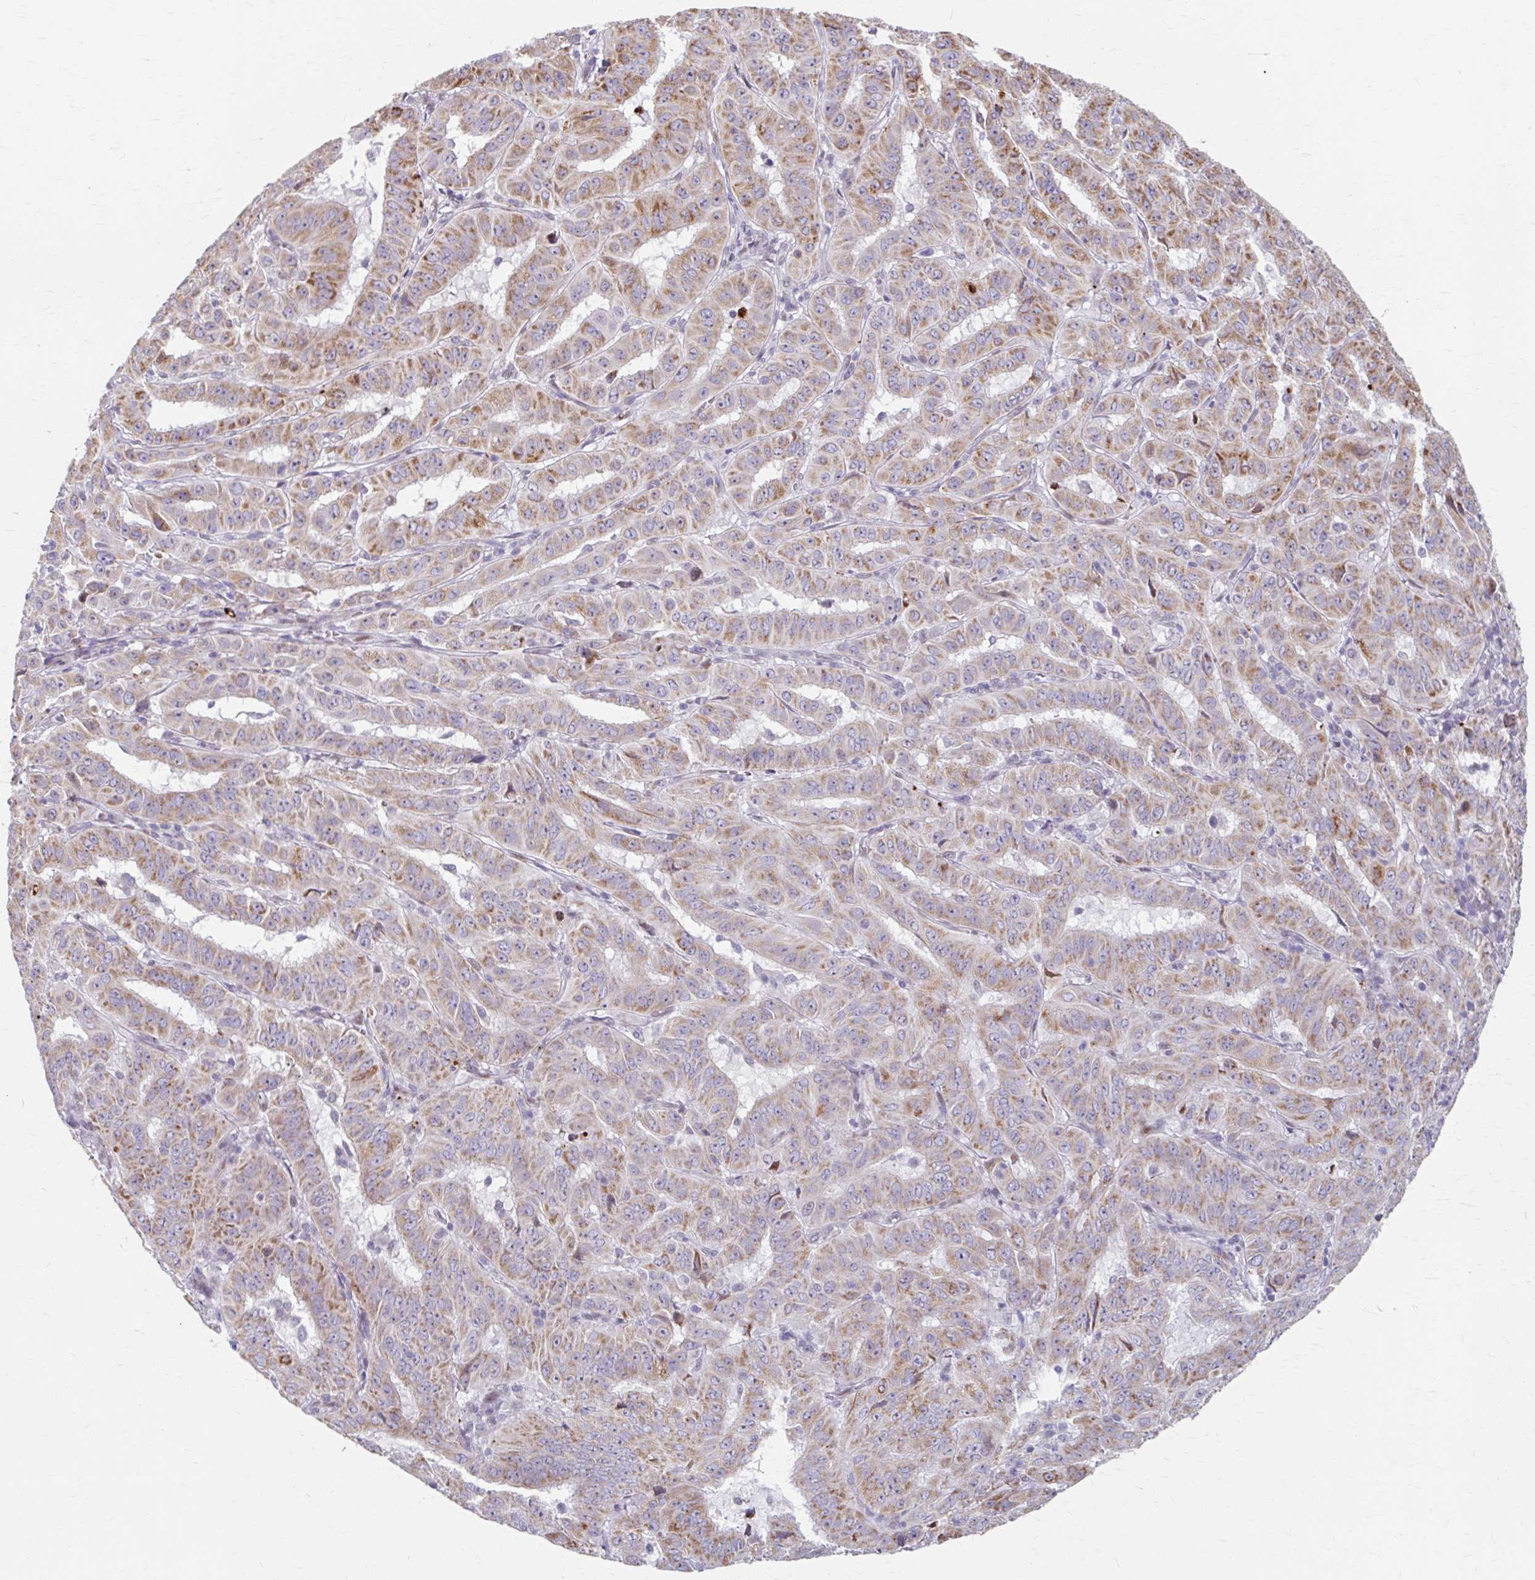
{"staining": {"intensity": "moderate", "quantity": ">75%", "location": "cytoplasmic/membranous"}, "tissue": "pancreatic cancer", "cell_type": "Tumor cells", "image_type": "cancer", "snomed": [{"axis": "morphology", "description": "Adenocarcinoma, NOS"}, {"axis": "topography", "description": "Pancreas"}], "caption": "Immunohistochemistry micrograph of neoplastic tissue: human pancreatic cancer stained using immunohistochemistry (IHC) shows medium levels of moderate protein expression localized specifically in the cytoplasmic/membranous of tumor cells, appearing as a cytoplasmic/membranous brown color.", "gene": "BEAN1", "patient": {"sex": "male", "age": 63}}